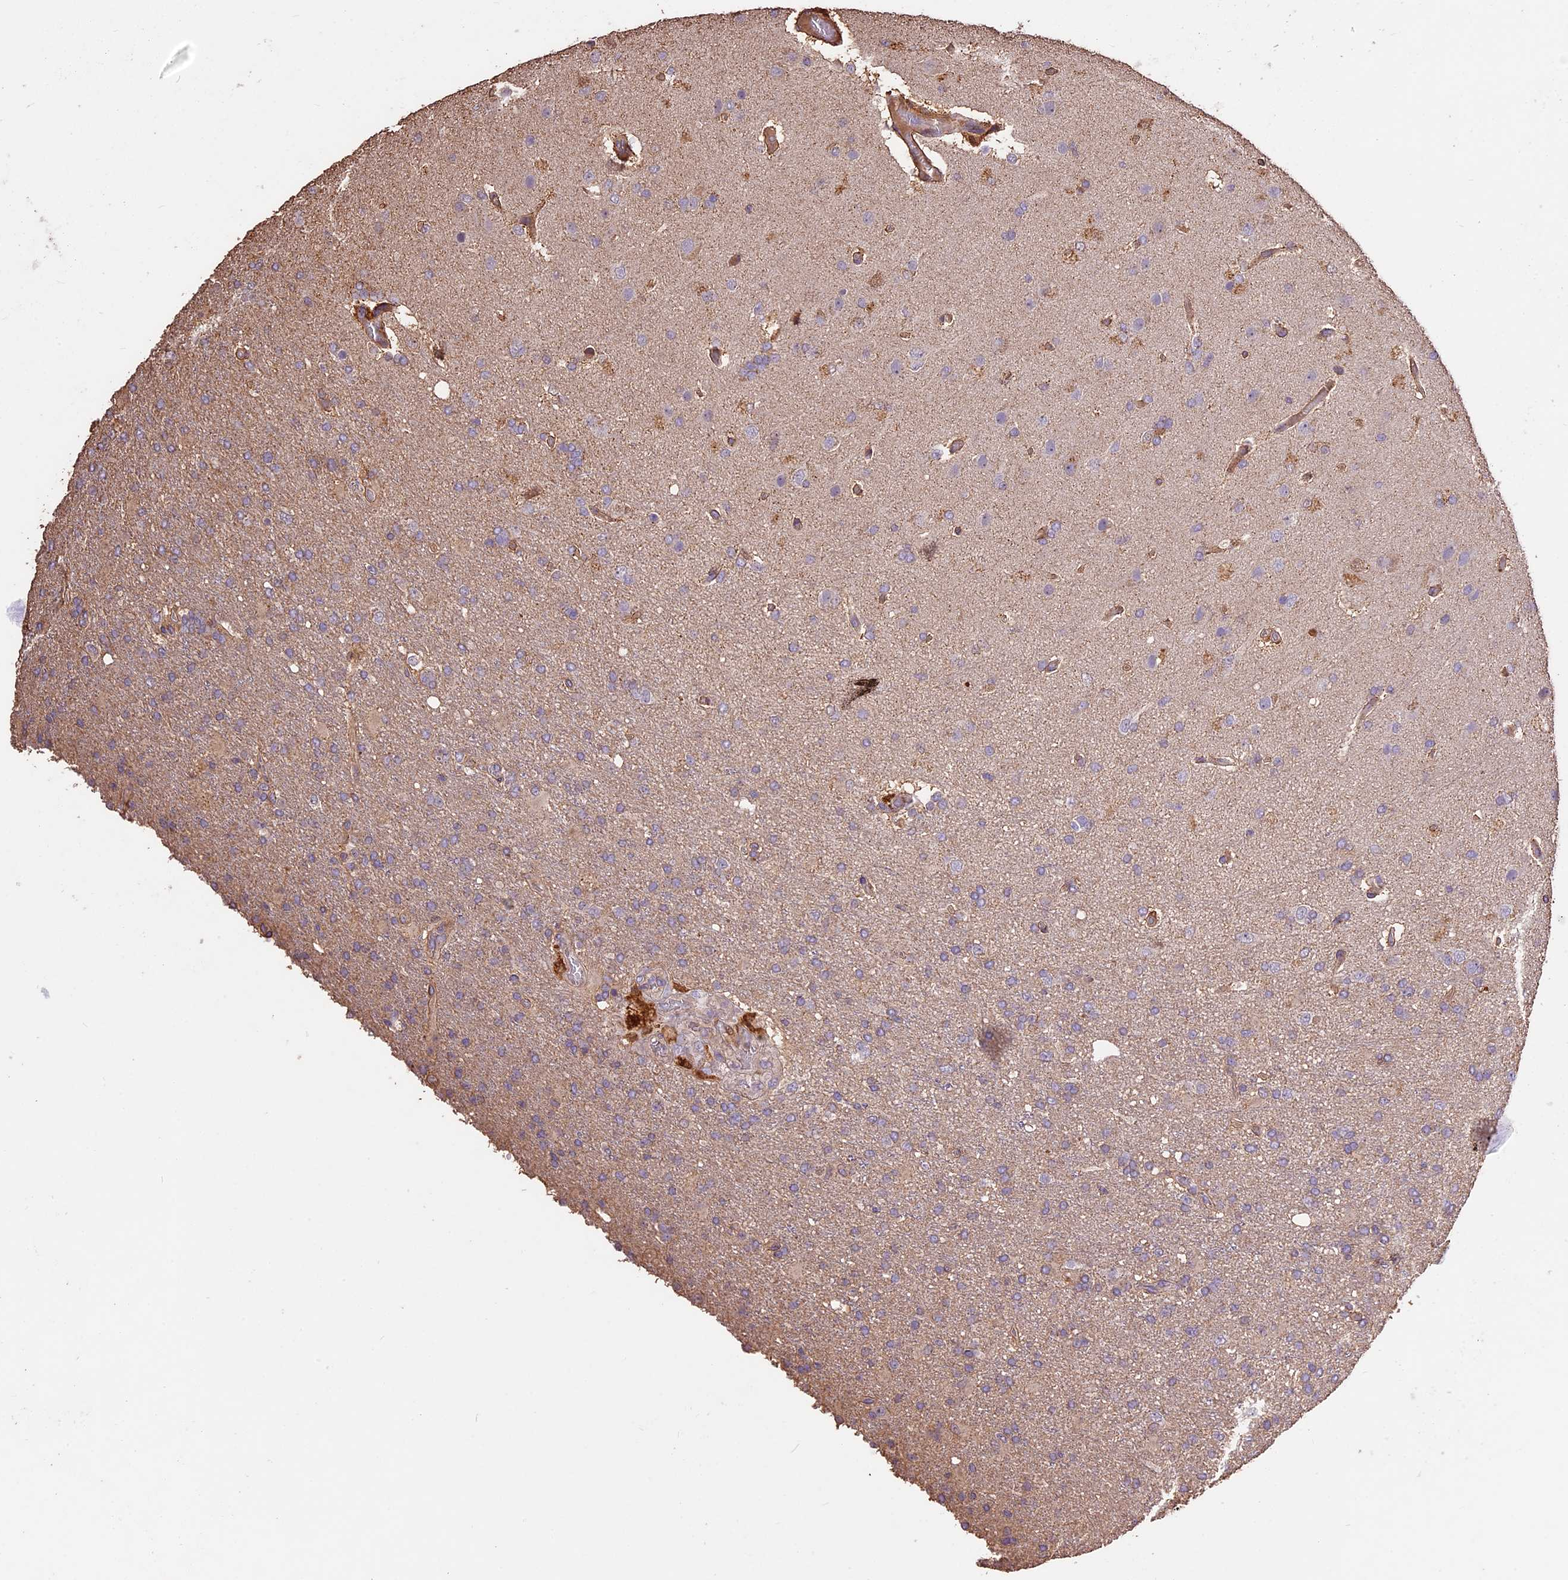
{"staining": {"intensity": "negative", "quantity": "none", "location": "none"}, "tissue": "glioma", "cell_type": "Tumor cells", "image_type": "cancer", "snomed": [{"axis": "morphology", "description": "Glioma, malignant, High grade"}, {"axis": "topography", "description": "Brain"}], "caption": "The immunohistochemistry histopathology image has no significant positivity in tumor cells of malignant glioma (high-grade) tissue.", "gene": "CRLF1", "patient": {"sex": "female", "age": 74}}